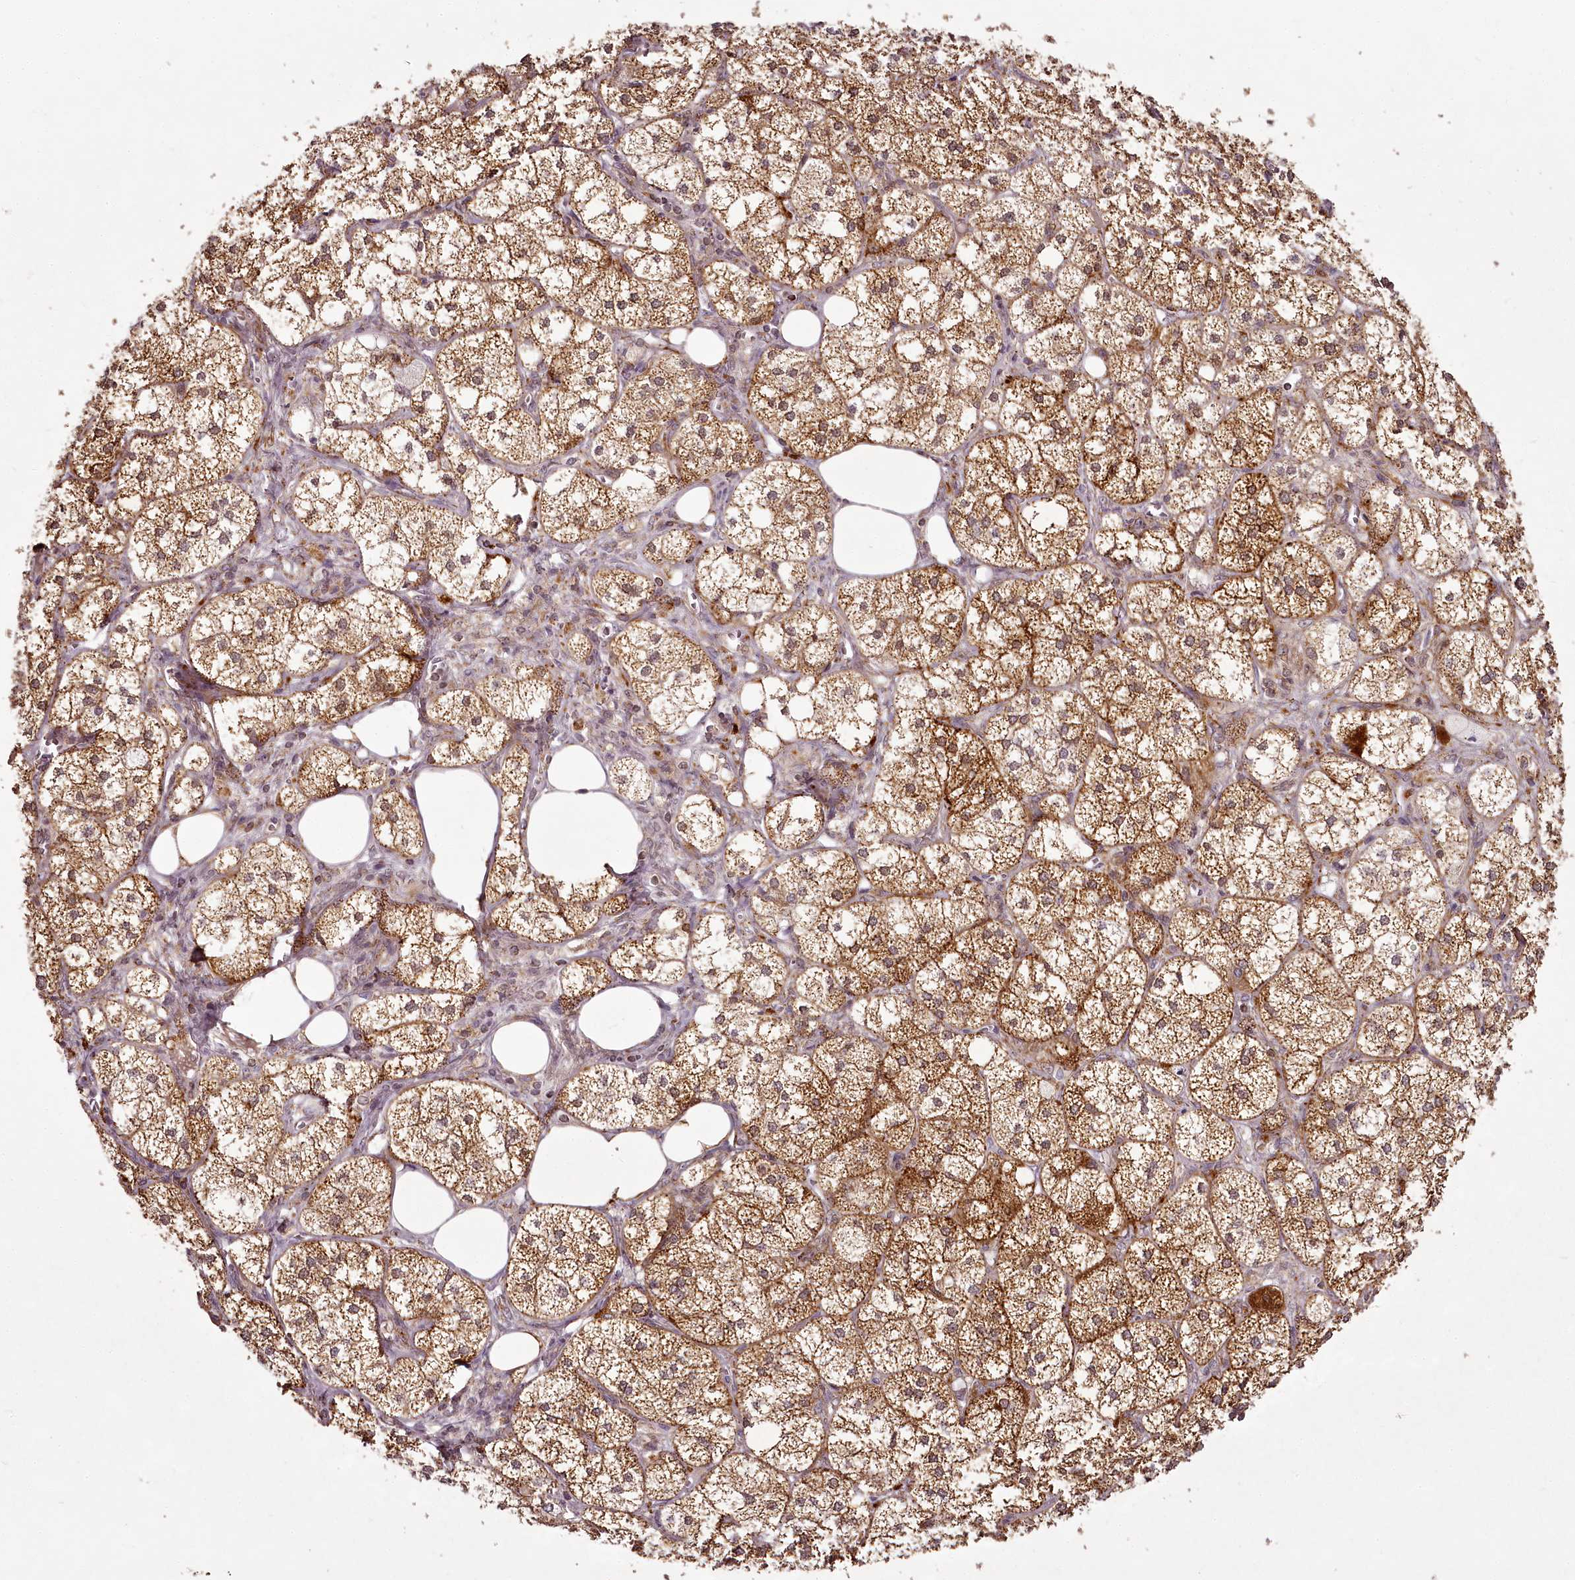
{"staining": {"intensity": "strong", "quantity": ">75%", "location": "cytoplasmic/membranous"}, "tissue": "adrenal gland", "cell_type": "Glandular cells", "image_type": "normal", "snomed": [{"axis": "morphology", "description": "Normal tissue, NOS"}, {"axis": "topography", "description": "Adrenal gland"}], "caption": "This micrograph exhibits immunohistochemistry staining of unremarkable human adrenal gland, with high strong cytoplasmic/membranous positivity in about >75% of glandular cells.", "gene": "CHCHD2", "patient": {"sex": "female", "age": 61}}